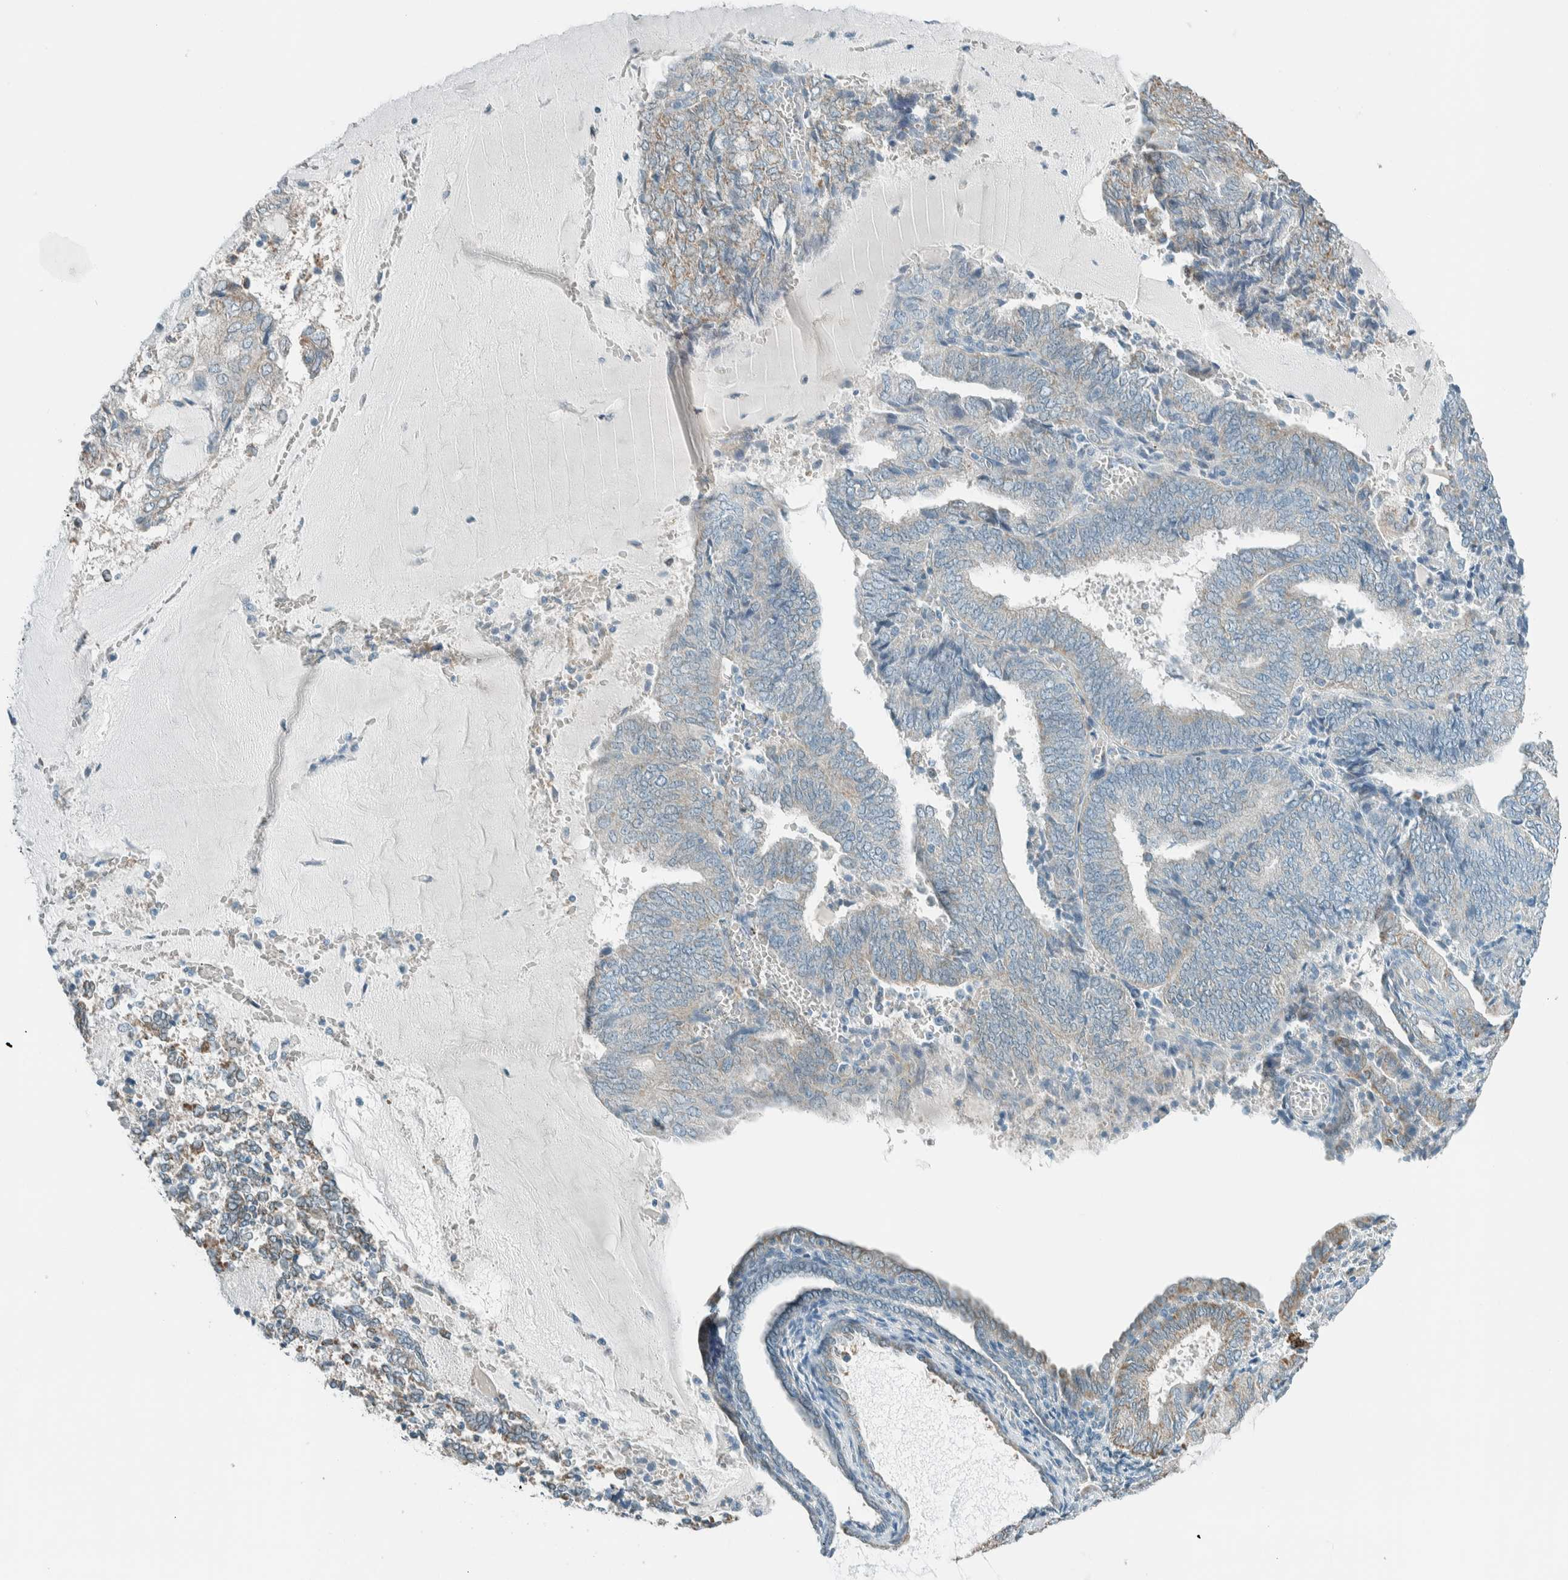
{"staining": {"intensity": "weak", "quantity": "<25%", "location": "cytoplasmic/membranous"}, "tissue": "endometrial cancer", "cell_type": "Tumor cells", "image_type": "cancer", "snomed": [{"axis": "morphology", "description": "Adenocarcinoma, NOS"}, {"axis": "topography", "description": "Endometrium"}], "caption": "A high-resolution micrograph shows immunohistochemistry staining of adenocarcinoma (endometrial), which displays no significant expression in tumor cells.", "gene": "ALDH7A1", "patient": {"sex": "female", "age": 81}}